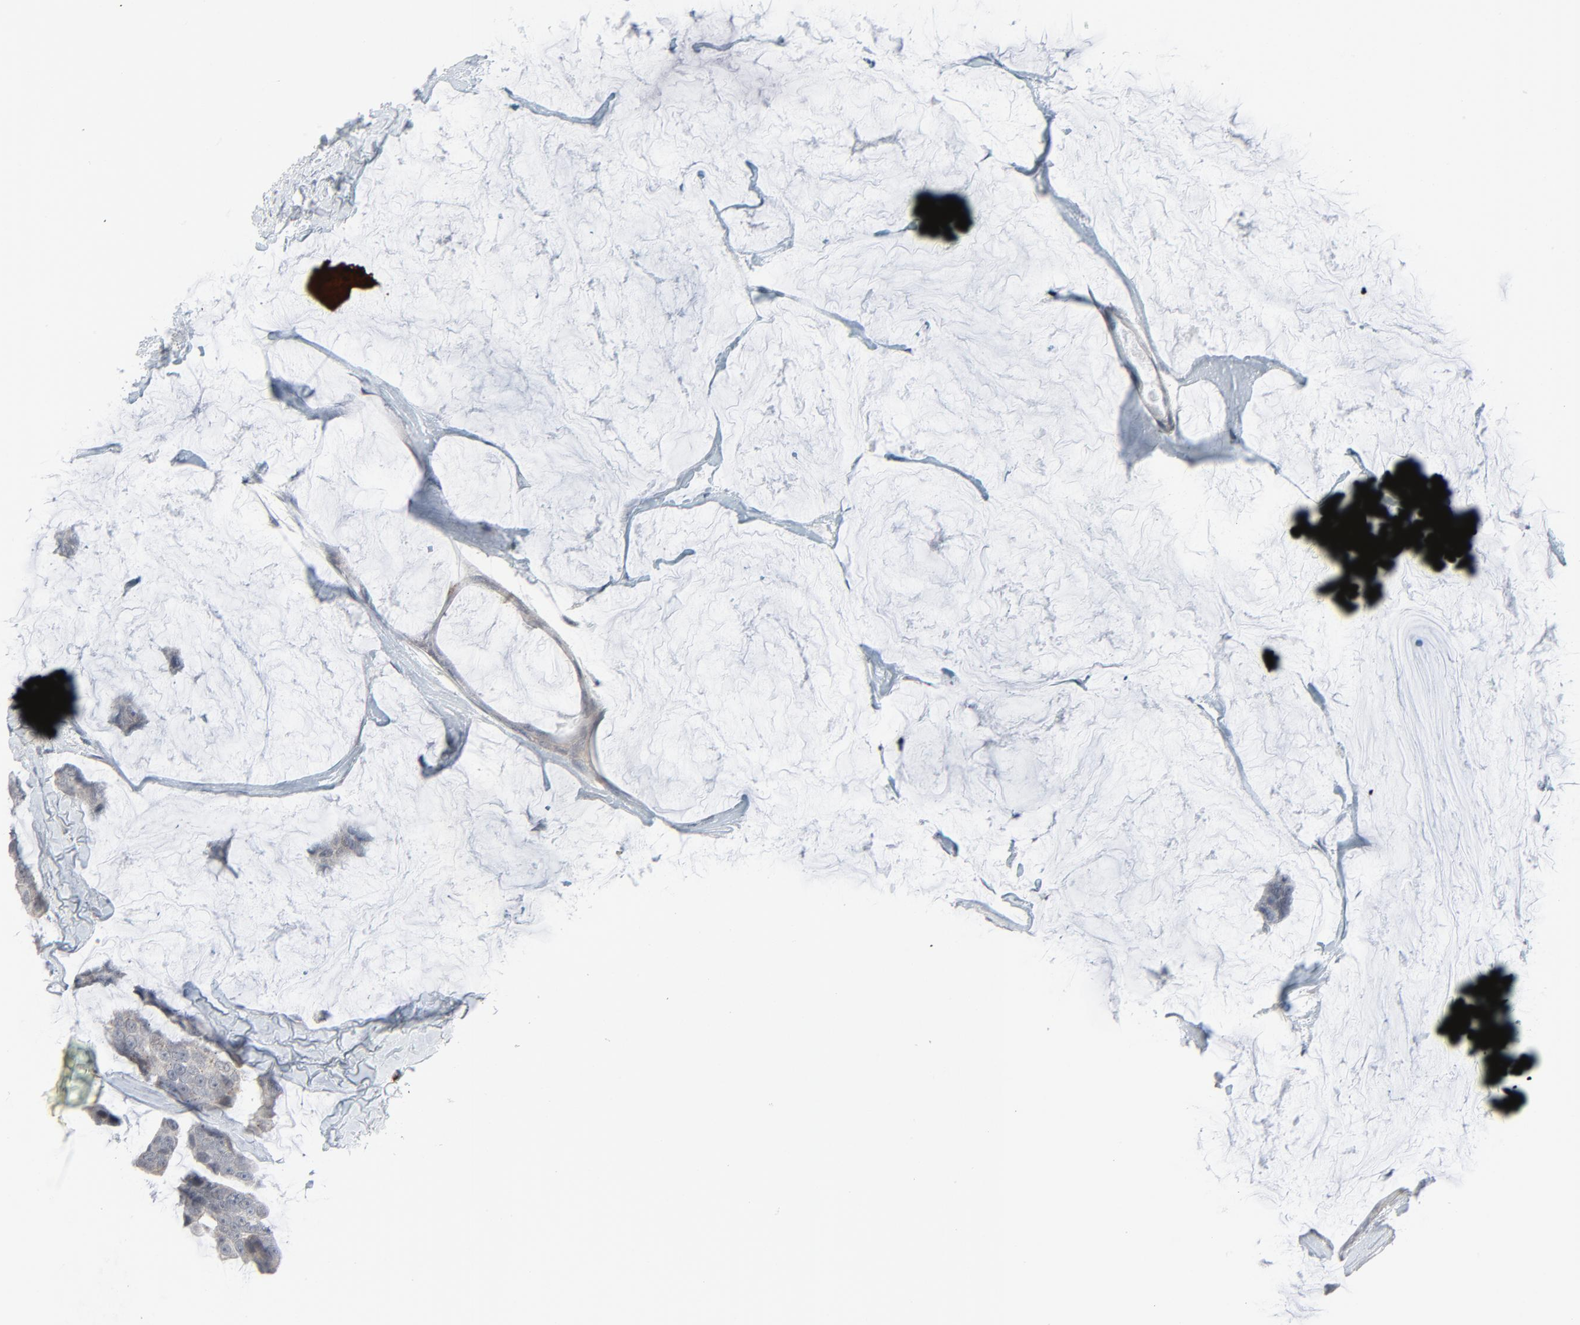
{"staining": {"intensity": "weak", "quantity": ">75%", "location": "cytoplasmic/membranous"}, "tissue": "breast cancer", "cell_type": "Tumor cells", "image_type": "cancer", "snomed": [{"axis": "morphology", "description": "Normal tissue, NOS"}, {"axis": "morphology", "description": "Duct carcinoma"}, {"axis": "topography", "description": "Breast"}], "caption": "Human breast invasive ductal carcinoma stained with a brown dye shows weak cytoplasmic/membranous positive positivity in about >75% of tumor cells.", "gene": "NEUROD1", "patient": {"sex": "female", "age": 50}}